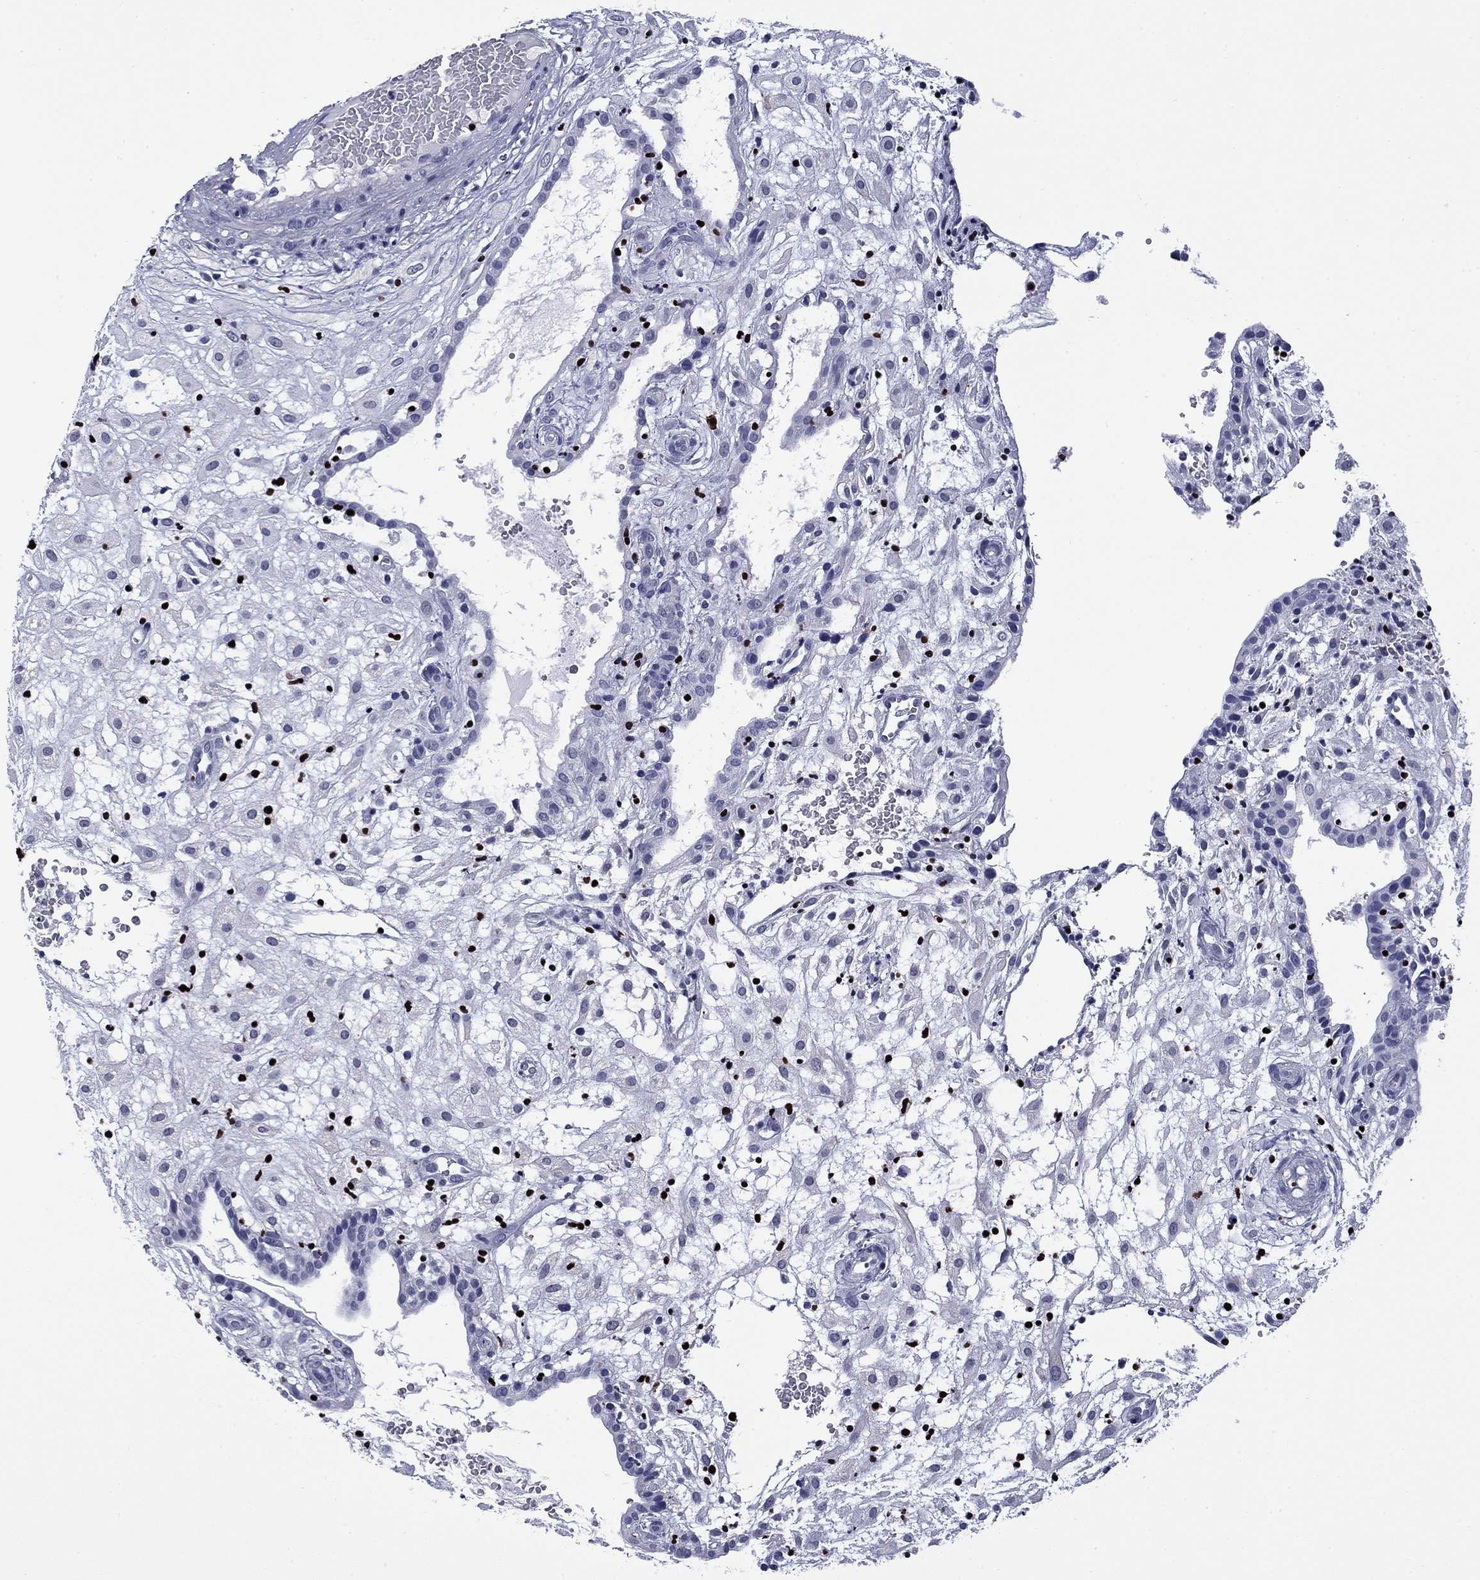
{"staining": {"intensity": "negative", "quantity": "none", "location": "none"}, "tissue": "placenta", "cell_type": "Decidual cells", "image_type": "normal", "snomed": [{"axis": "morphology", "description": "Normal tissue, NOS"}, {"axis": "topography", "description": "Placenta"}], "caption": "A high-resolution image shows immunohistochemistry (IHC) staining of benign placenta, which exhibits no significant expression in decidual cells.", "gene": "IKZF3", "patient": {"sex": "female", "age": 24}}